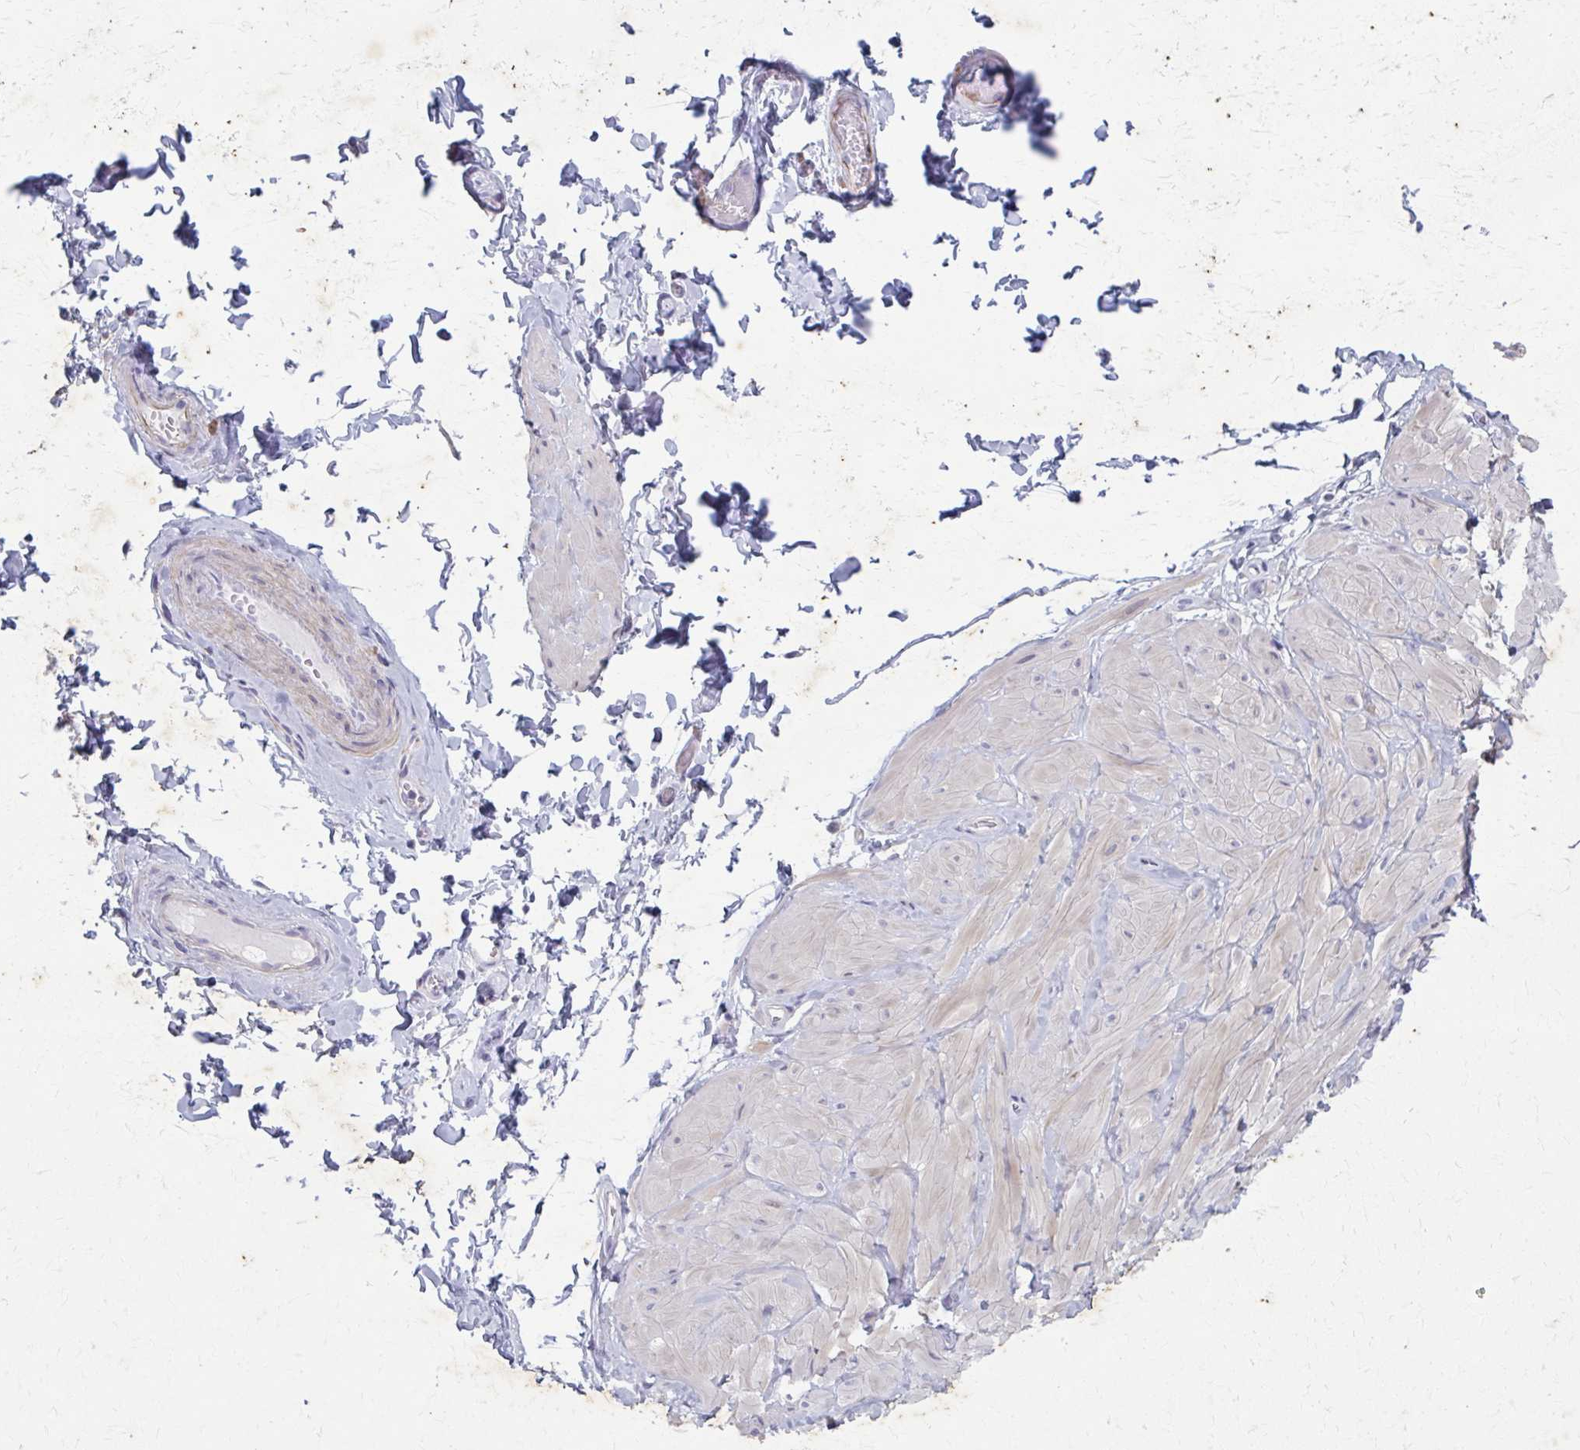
{"staining": {"intensity": "negative", "quantity": "none", "location": "none"}, "tissue": "adipose tissue", "cell_type": "Adipocytes", "image_type": "normal", "snomed": [{"axis": "morphology", "description": "Normal tissue, NOS"}, {"axis": "topography", "description": "Epididymis, spermatic cord, NOS"}, {"axis": "topography", "description": "Epididymis"}, {"axis": "topography", "description": "Peripheral nerve tissue"}], "caption": "Protein analysis of benign adipose tissue displays no significant positivity in adipocytes.", "gene": "CARD9", "patient": {"sex": "male", "age": 29}}